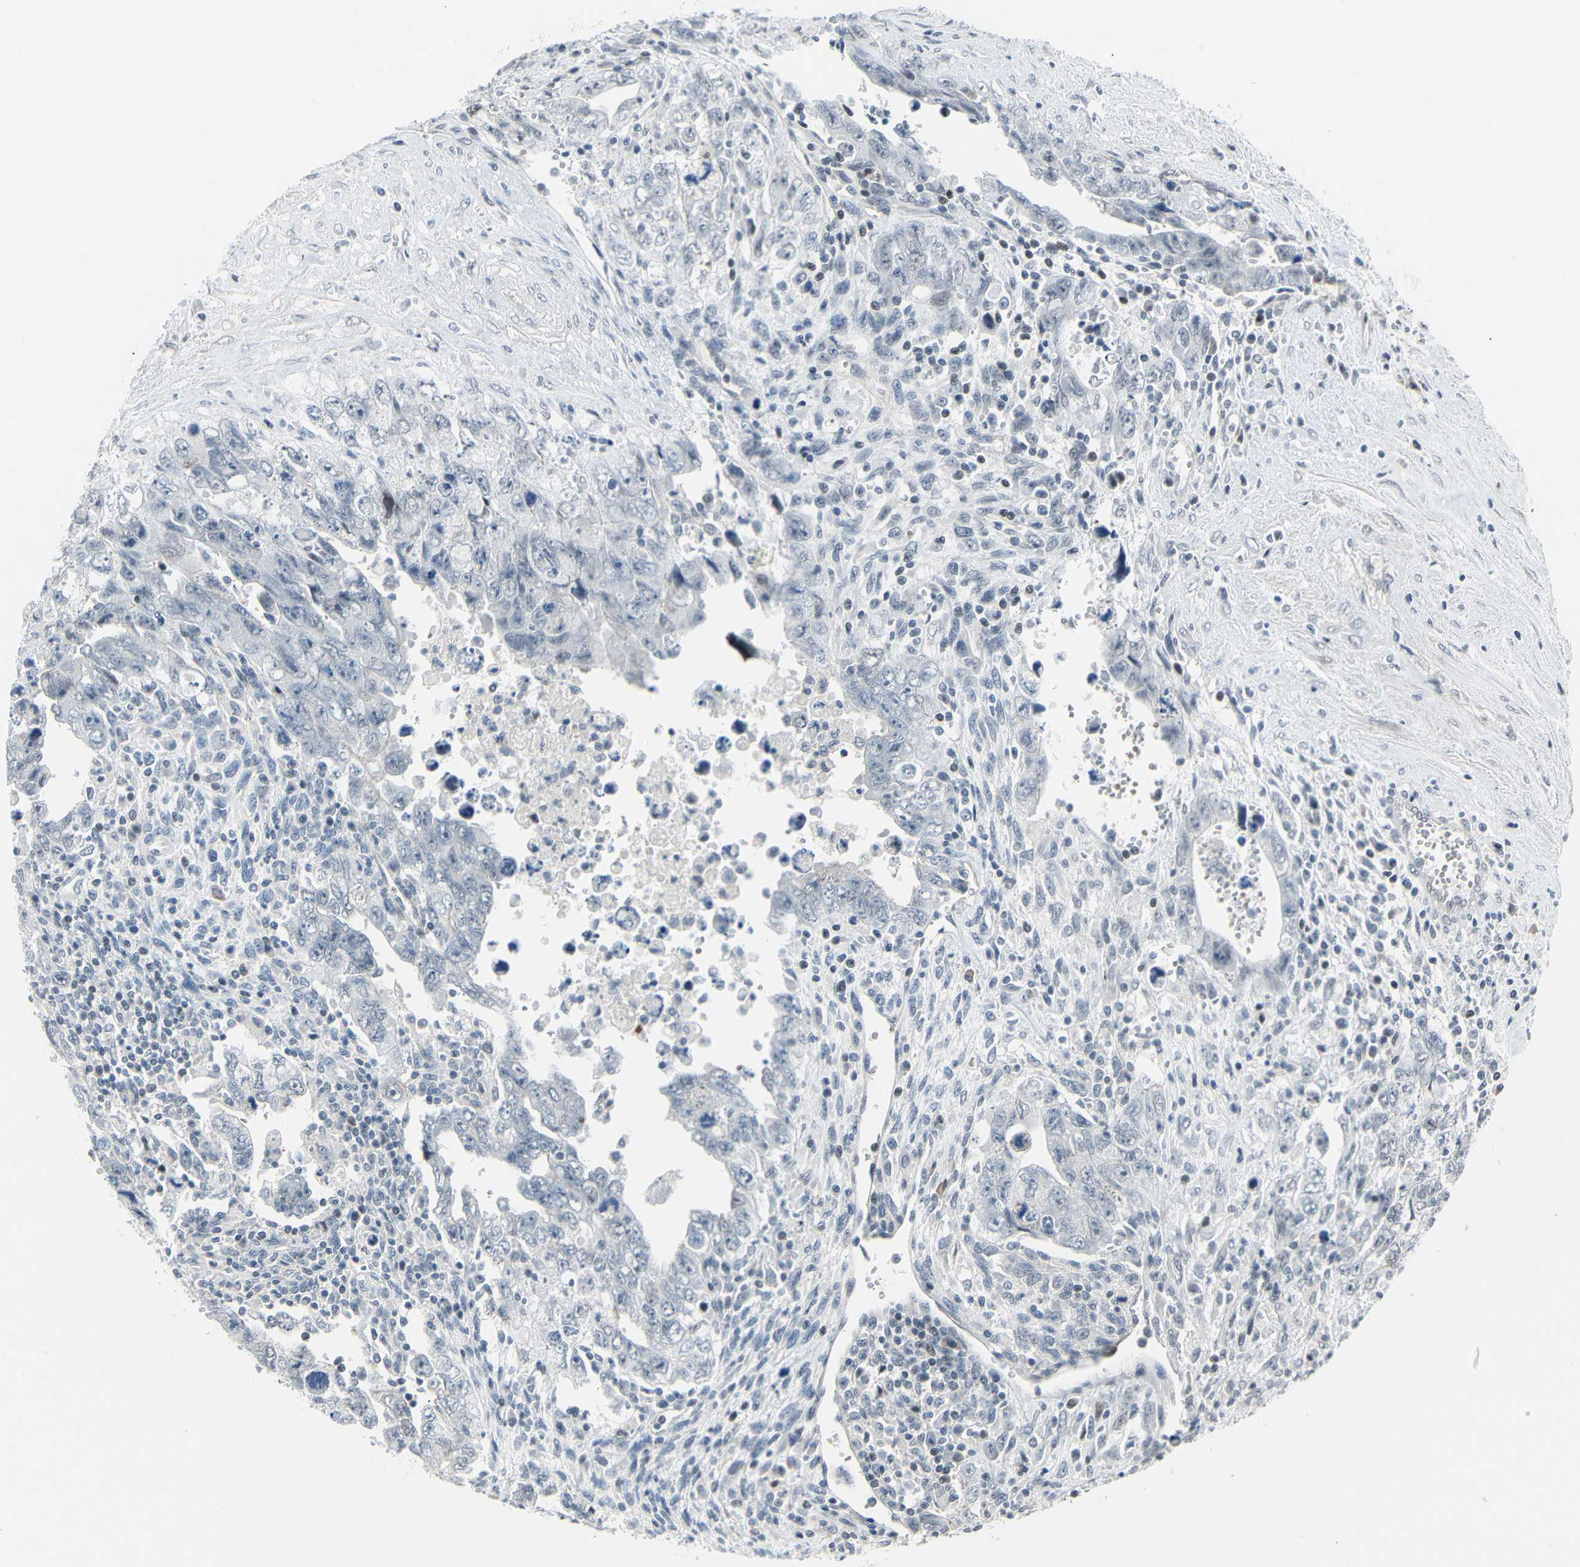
{"staining": {"intensity": "negative", "quantity": "none", "location": "none"}, "tissue": "testis cancer", "cell_type": "Tumor cells", "image_type": "cancer", "snomed": [{"axis": "morphology", "description": "Carcinoma, Embryonal, NOS"}, {"axis": "topography", "description": "Testis"}], "caption": "Protein analysis of embryonal carcinoma (testis) reveals no significant positivity in tumor cells. (DAB (3,3'-diaminobenzidine) immunohistochemistry (IHC) with hematoxylin counter stain).", "gene": "IMPG2", "patient": {"sex": "male", "age": 28}}